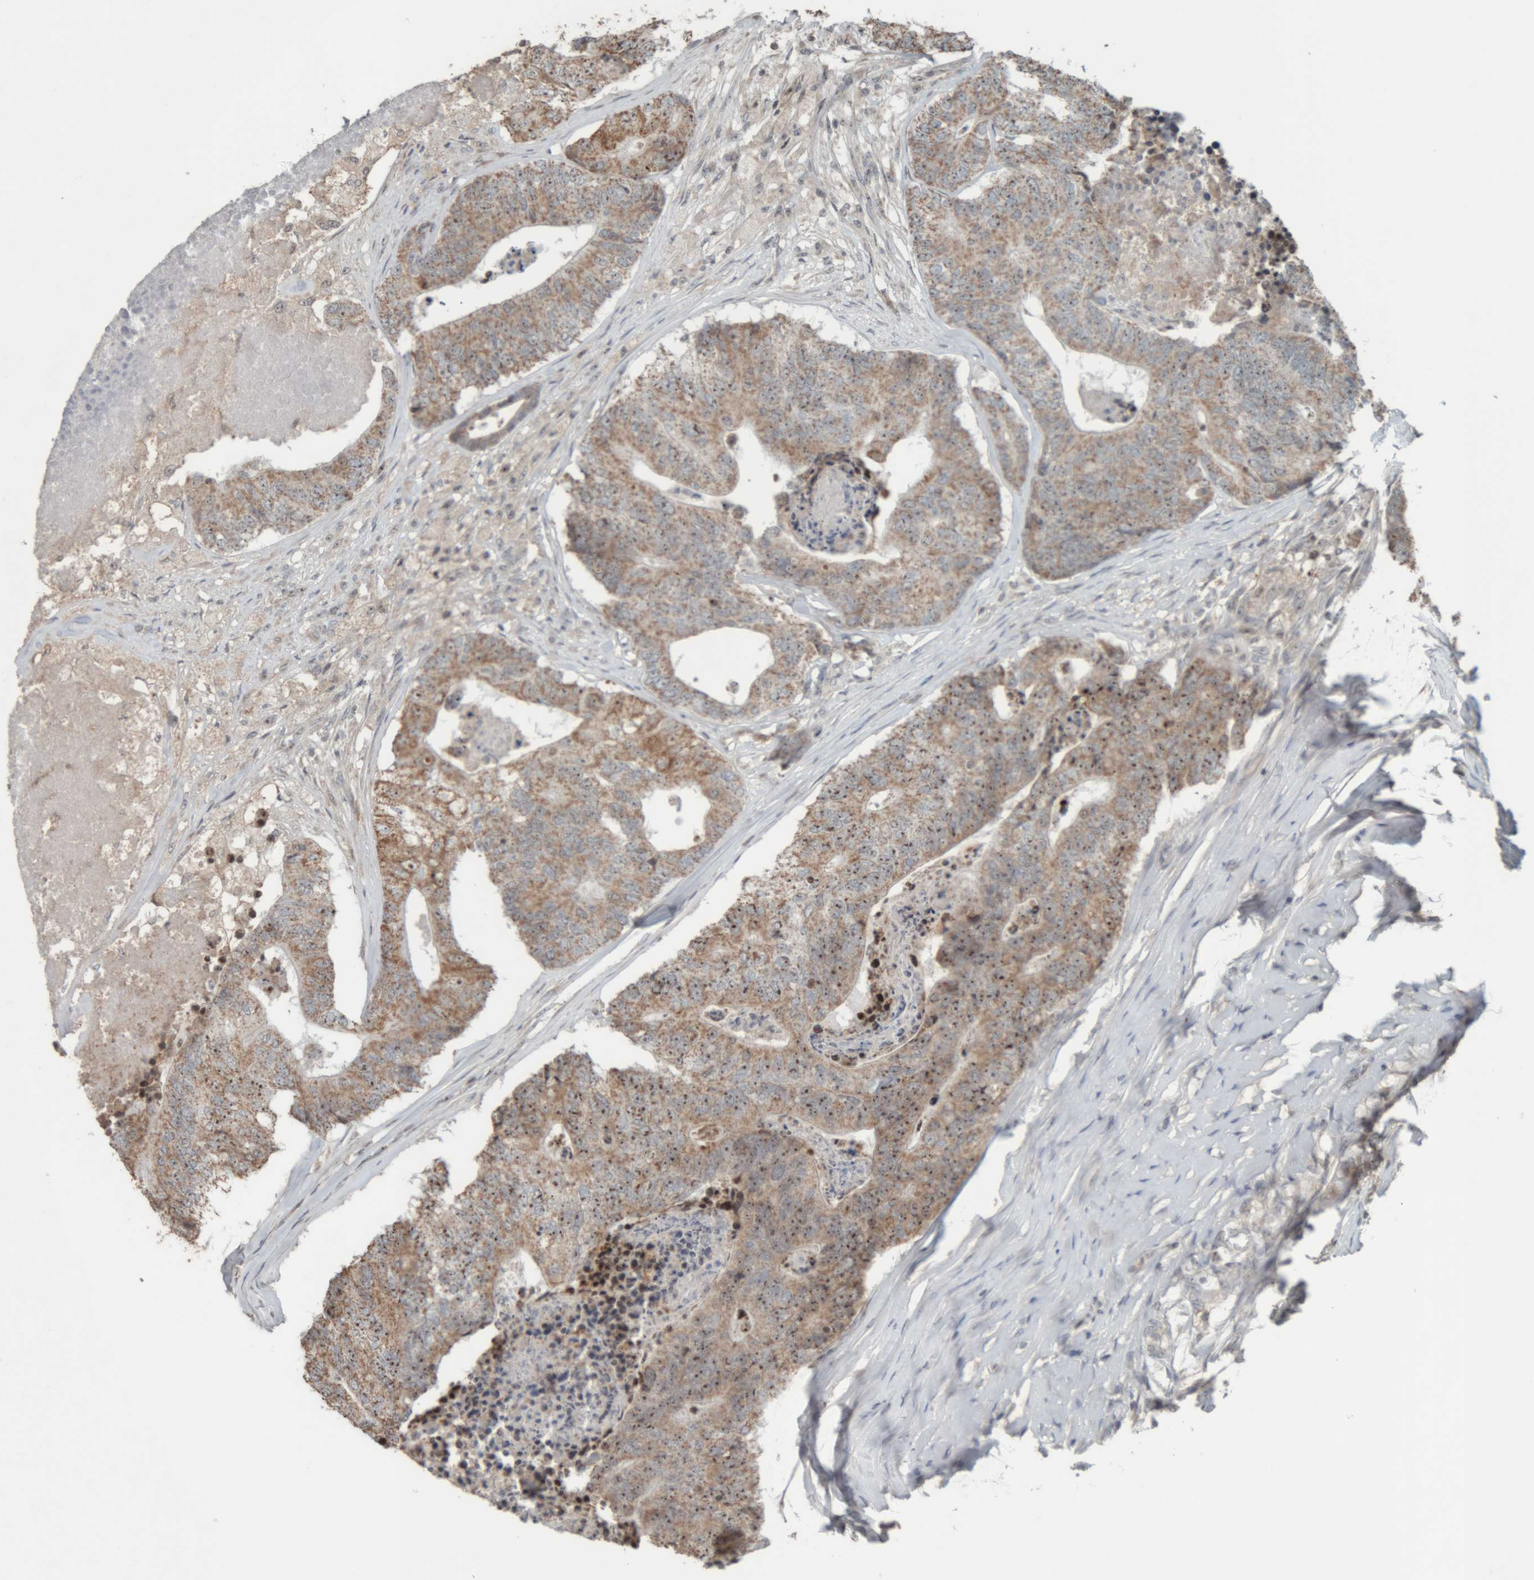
{"staining": {"intensity": "moderate", "quantity": ">75%", "location": "cytoplasmic/membranous,nuclear"}, "tissue": "colorectal cancer", "cell_type": "Tumor cells", "image_type": "cancer", "snomed": [{"axis": "morphology", "description": "Adenocarcinoma, NOS"}, {"axis": "topography", "description": "Colon"}], "caption": "This is an image of immunohistochemistry staining of colorectal cancer, which shows moderate staining in the cytoplasmic/membranous and nuclear of tumor cells.", "gene": "RPF1", "patient": {"sex": "female", "age": 67}}